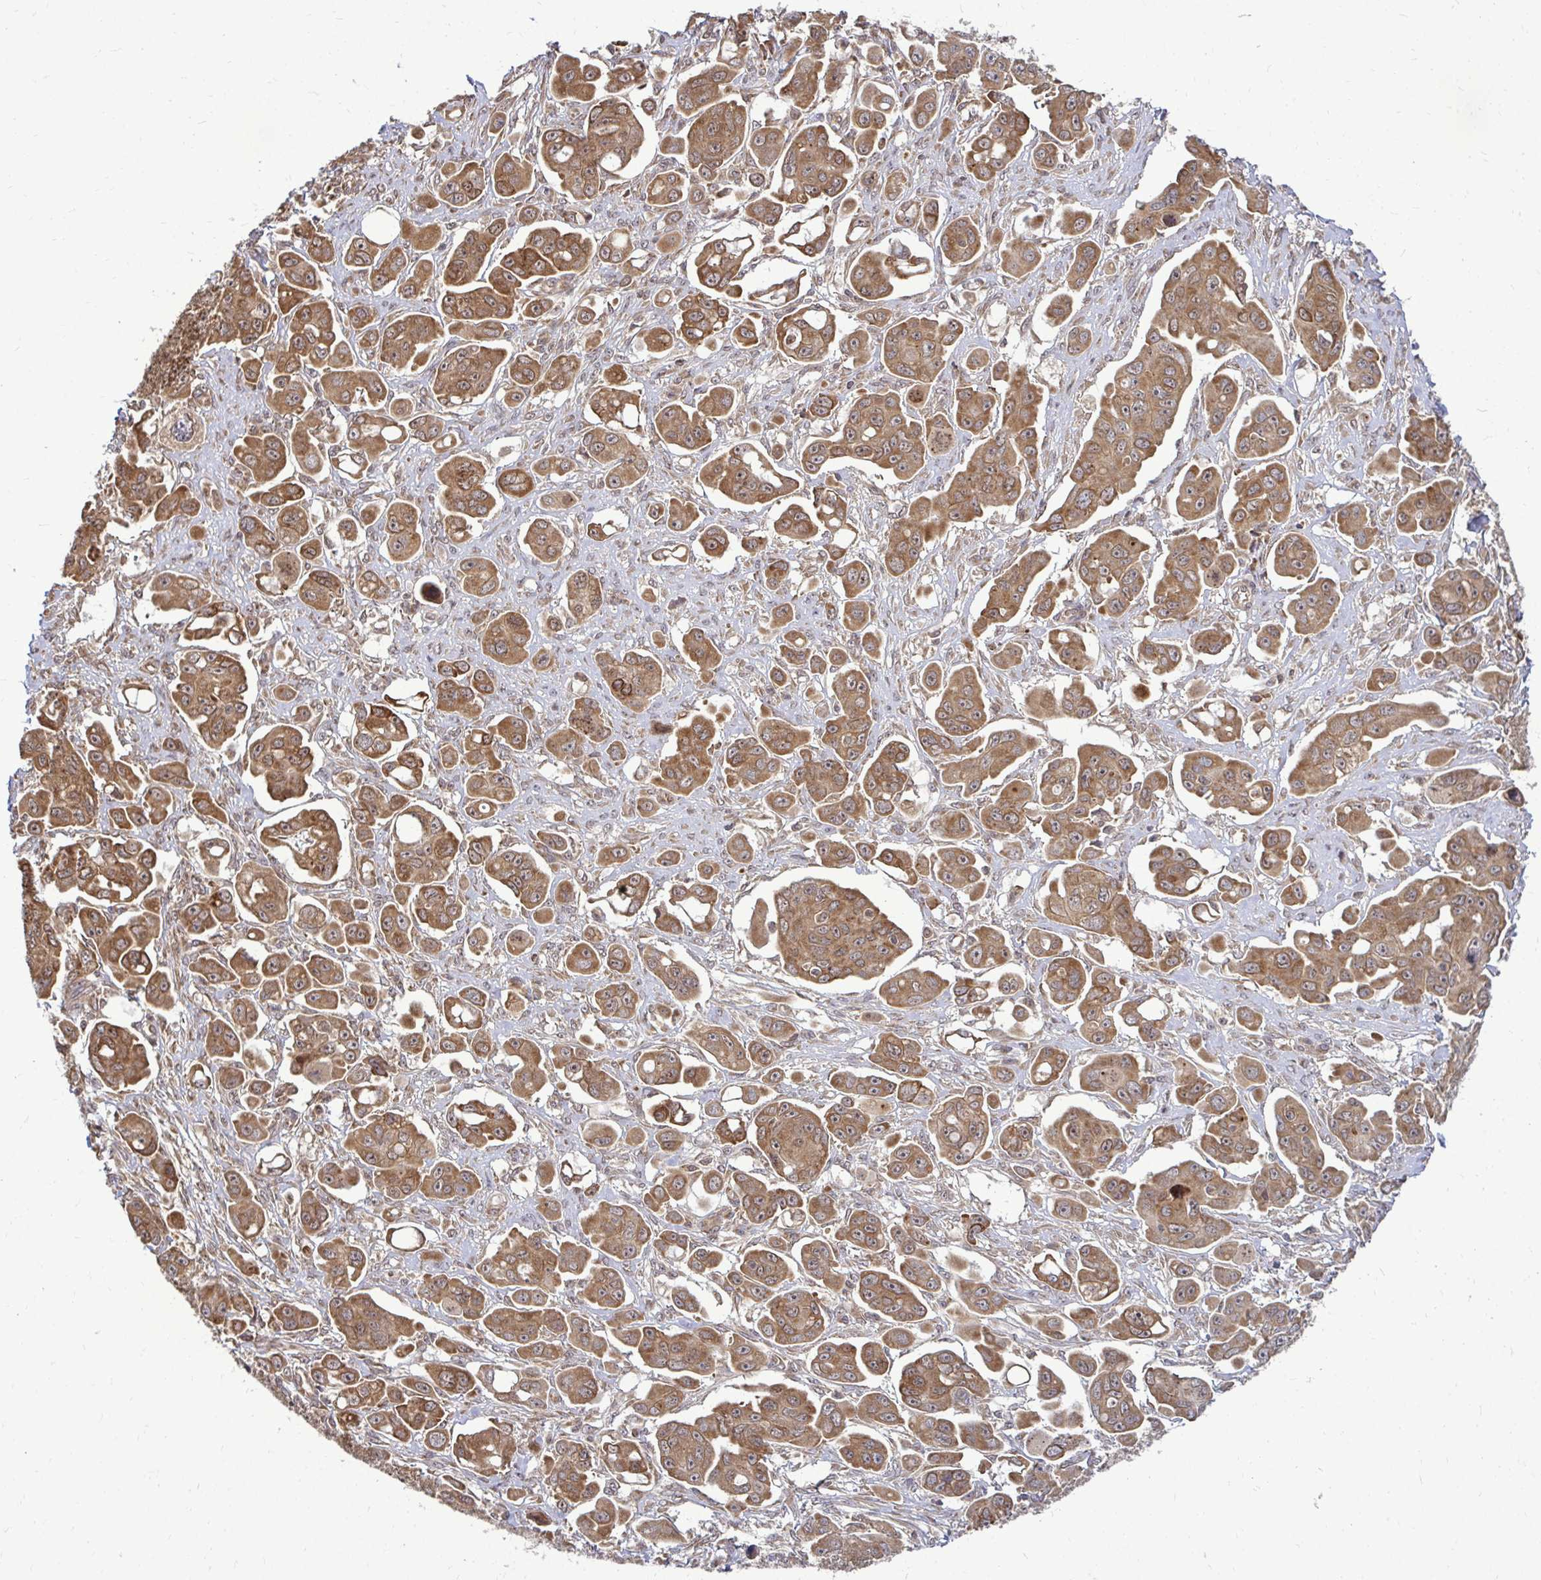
{"staining": {"intensity": "moderate", "quantity": ">75%", "location": "cytoplasmic/membranous"}, "tissue": "ovarian cancer", "cell_type": "Tumor cells", "image_type": "cancer", "snomed": [{"axis": "morphology", "description": "Carcinoma, endometroid"}, {"axis": "topography", "description": "Ovary"}], "caption": "This image shows IHC staining of endometroid carcinoma (ovarian), with medium moderate cytoplasmic/membranous positivity in about >75% of tumor cells.", "gene": "FMR1", "patient": {"sex": "female", "age": 70}}